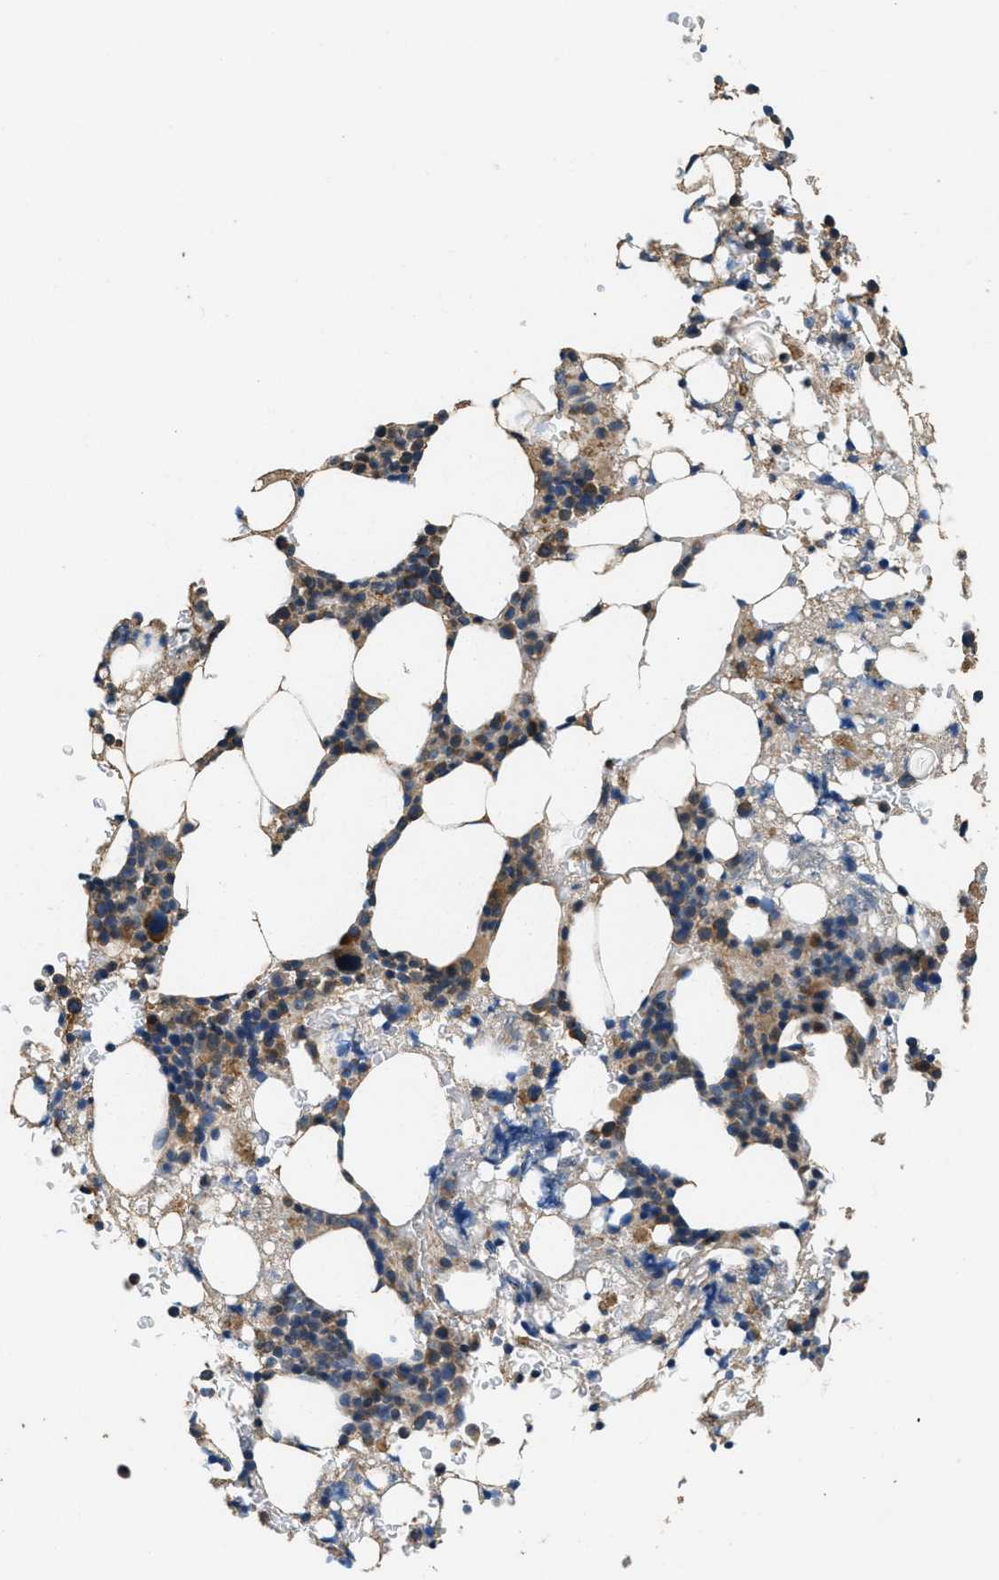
{"staining": {"intensity": "moderate", "quantity": "25%-75%", "location": "cytoplasmic/membranous"}, "tissue": "bone marrow", "cell_type": "Hematopoietic cells", "image_type": "normal", "snomed": [{"axis": "morphology", "description": "Normal tissue, NOS"}, {"axis": "morphology", "description": "Inflammation, NOS"}, {"axis": "topography", "description": "Bone marrow"}], "caption": "Moderate cytoplasmic/membranous staining is appreciated in approximately 25%-75% of hematopoietic cells in benign bone marrow. Immunohistochemistry stains the protein in brown and the nuclei are stained blue.", "gene": "THBS2", "patient": {"sex": "female", "age": 84}}